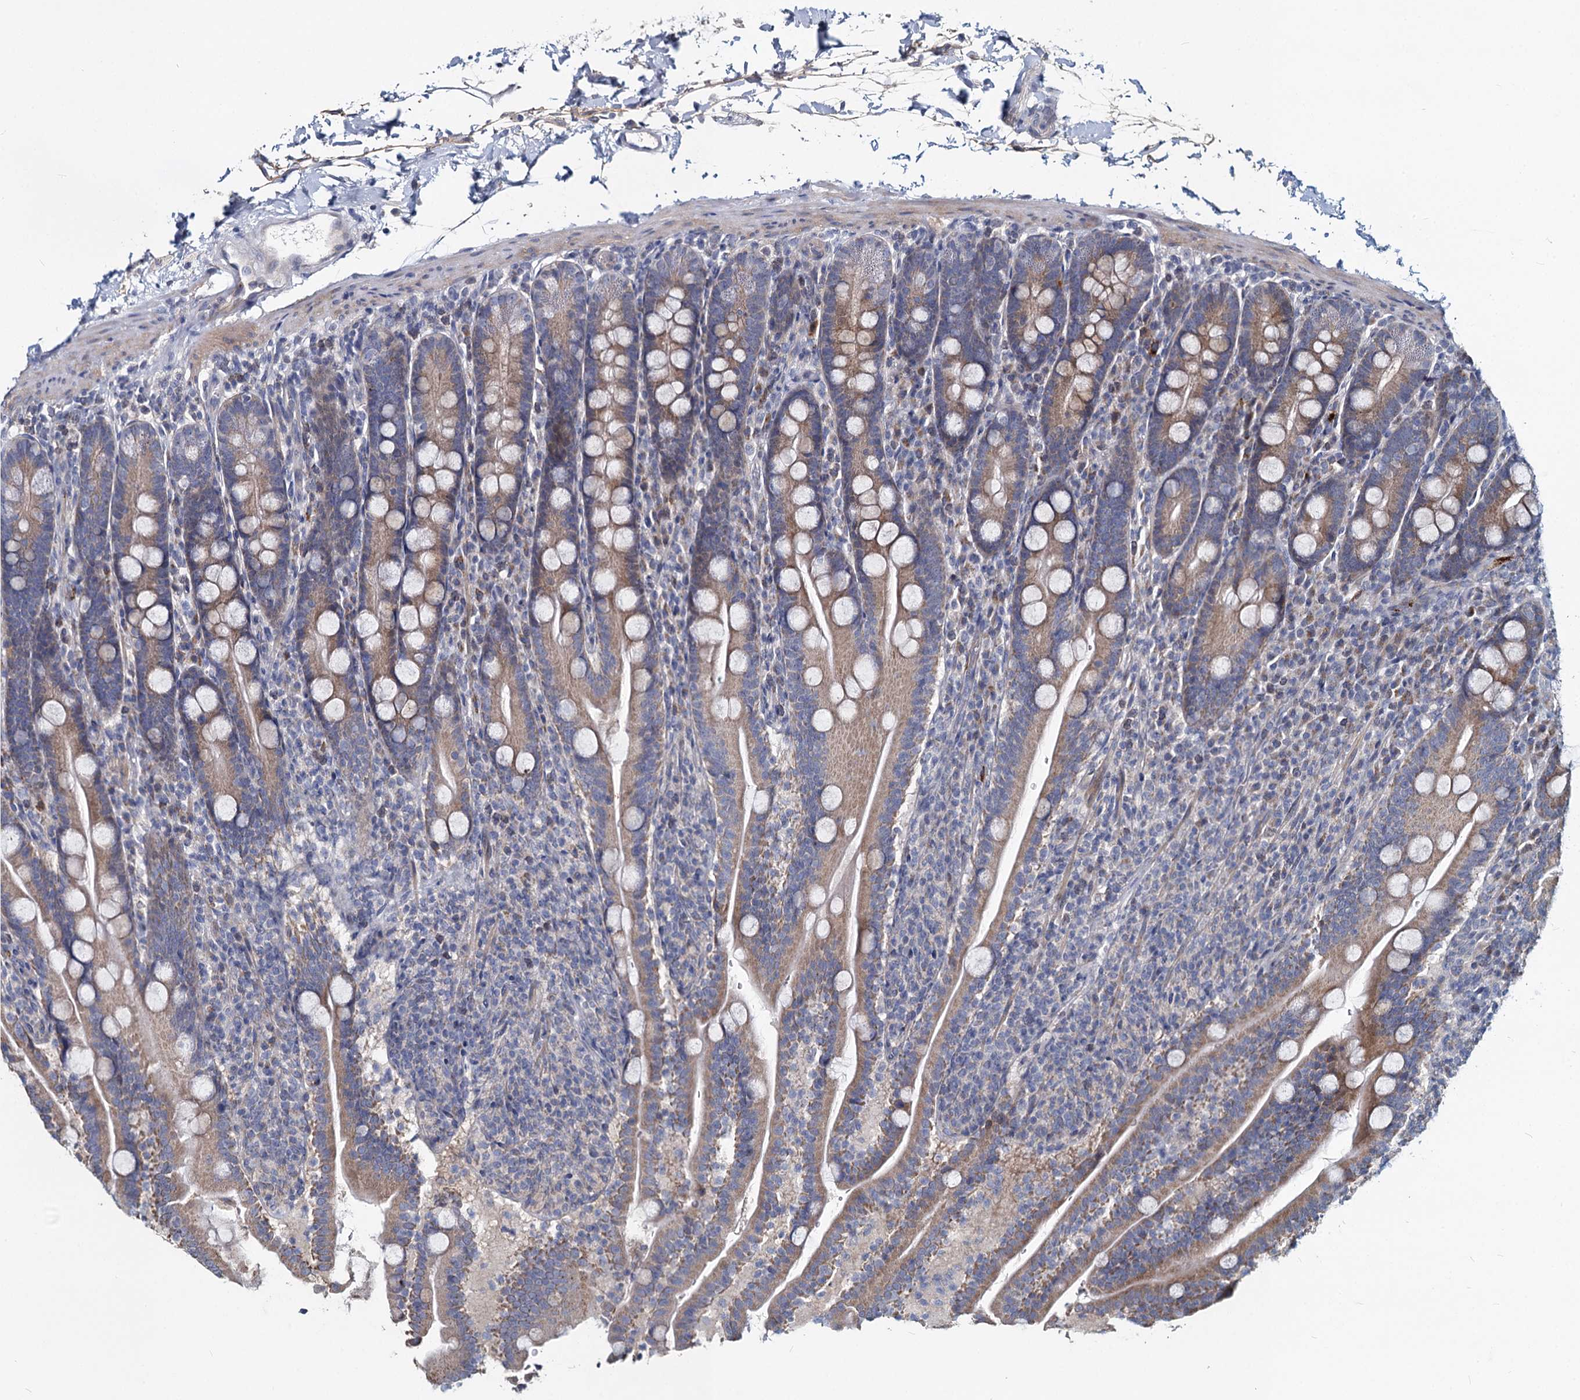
{"staining": {"intensity": "moderate", "quantity": ">75%", "location": "cytoplasmic/membranous"}, "tissue": "duodenum", "cell_type": "Glandular cells", "image_type": "normal", "snomed": [{"axis": "morphology", "description": "Normal tissue, NOS"}, {"axis": "topography", "description": "Duodenum"}], "caption": "The immunohistochemical stain shows moderate cytoplasmic/membranous staining in glandular cells of normal duodenum.", "gene": "DCUN1D2", "patient": {"sex": "male", "age": 35}}